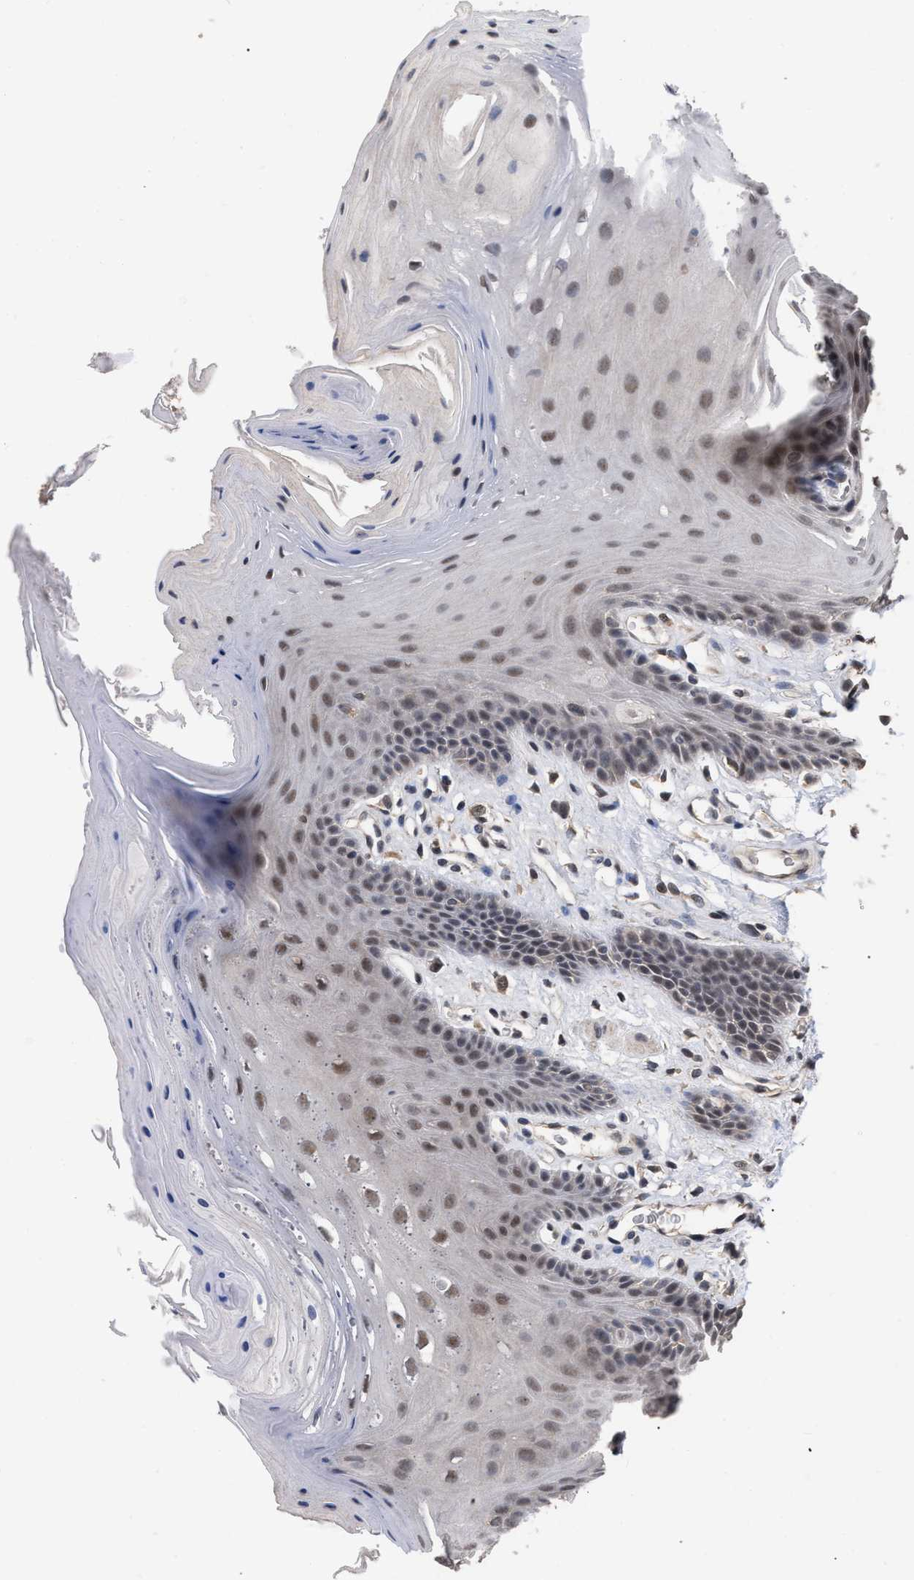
{"staining": {"intensity": "moderate", "quantity": ">75%", "location": "nuclear"}, "tissue": "oral mucosa", "cell_type": "Squamous epithelial cells", "image_type": "normal", "snomed": [{"axis": "morphology", "description": "Normal tissue, NOS"}, {"axis": "morphology", "description": "Squamous cell carcinoma, NOS"}, {"axis": "topography", "description": "Oral tissue"}, {"axis": "topography", "description": "Head-Neck"}], "caption": "Moderate nuclear staining is seen in approximately >75% of squamous epithelial cells in normal oral mucosa. The staining is performed using DAB brown chromogen to label protein expression. The nuclei are counter-stained blue using hematoxylin.", "gene": "JAZF1", "patient": {"sex": "male", "age": 71}}